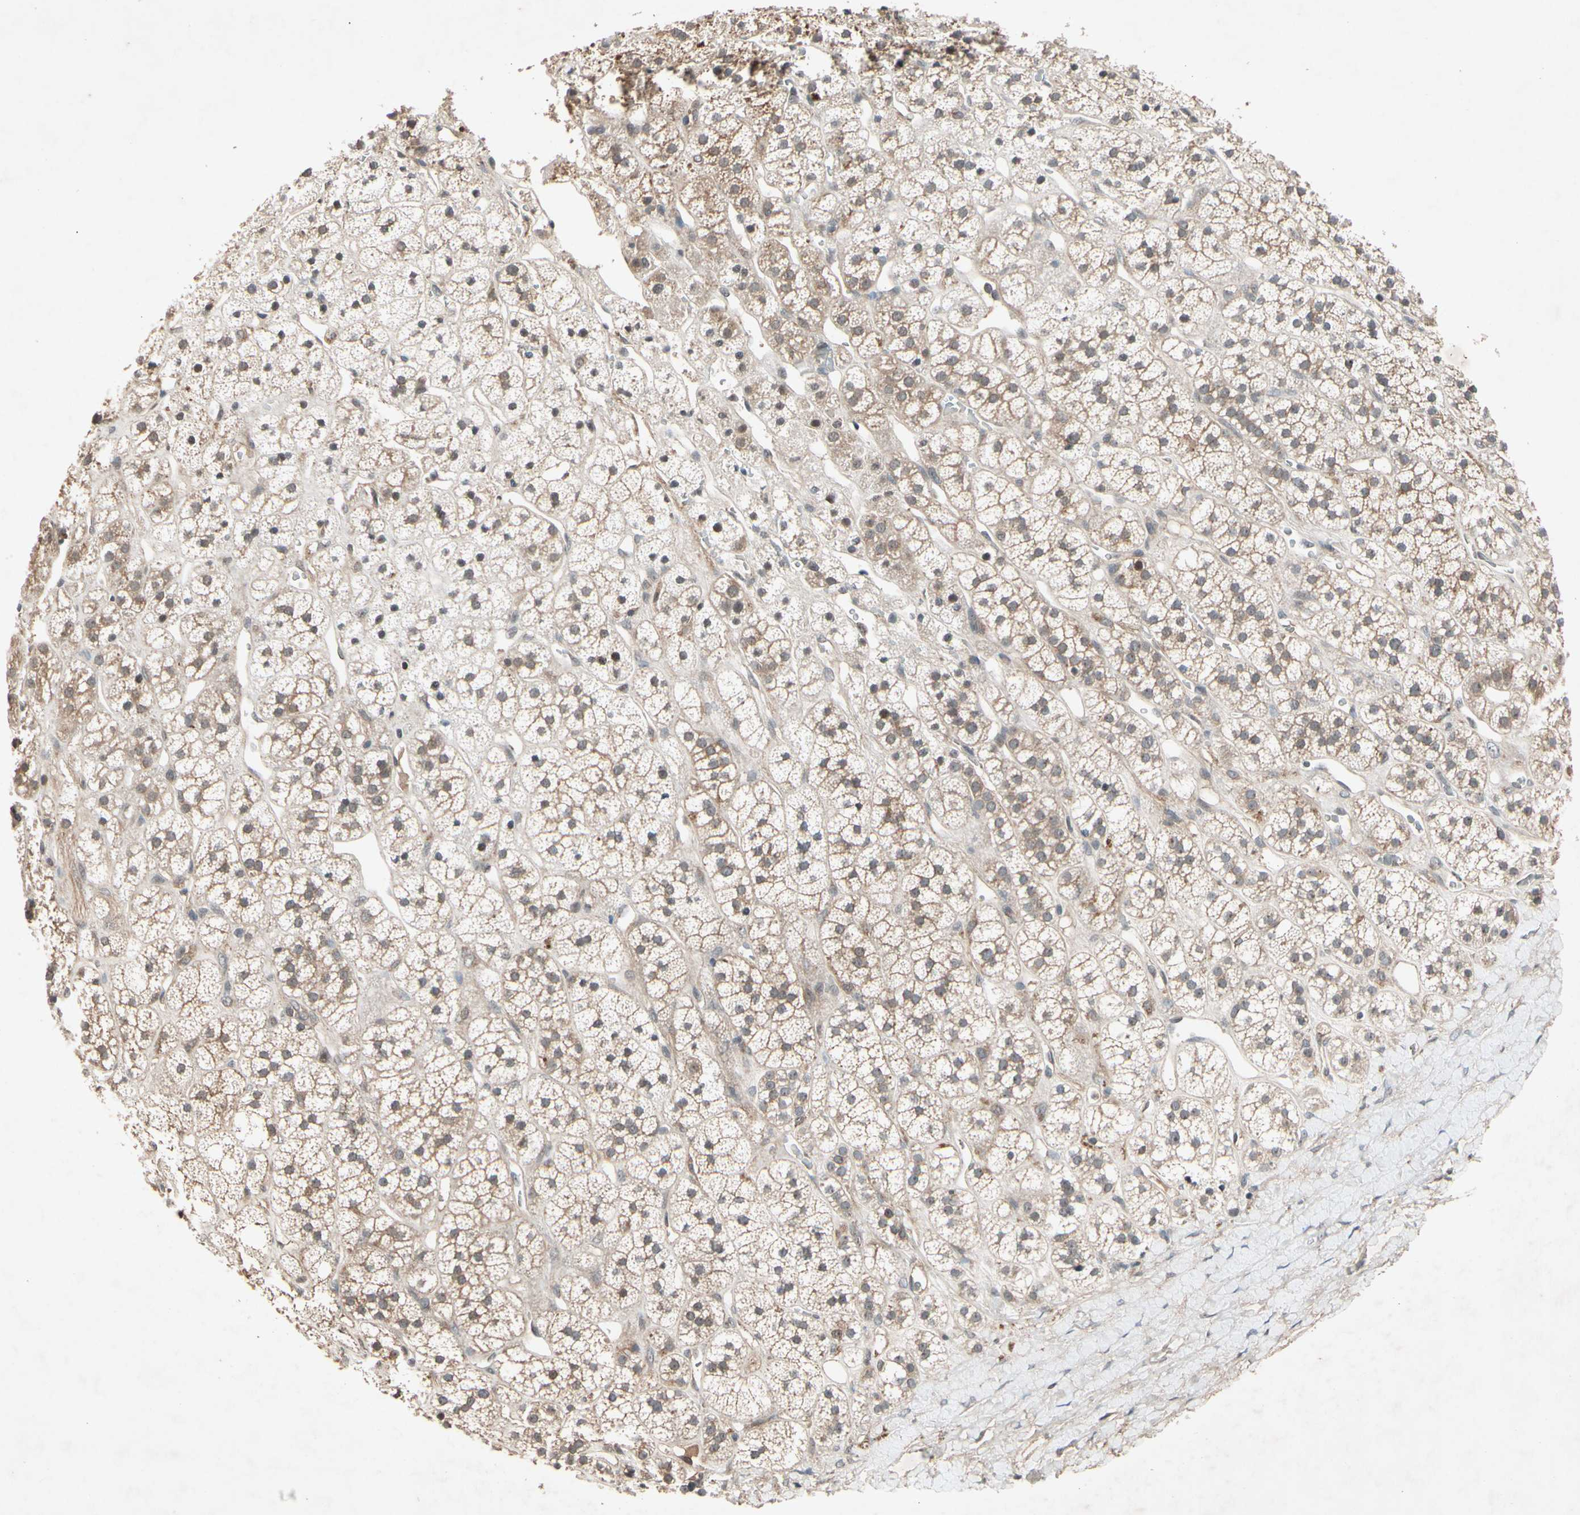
{"staining": {"intensity": "moderate", "quantity": ">75%", "location": "cytoplasmic/membranous"}, "tissue": "adrenal gland", "cell_type": "Glandular cells", "image_type": "normal", "snomed": [{"axis": "morphology", "description": "Normal tissue, NOS"}, {"axis": "topography", "description": "Adrenal gland"}], "caption": "Human adrenal gland stained for a protein (brown) reveals moderate cytoplasmic/membranous positive staining in about >75% of glandular cells.", "gene": "NSF", "patient": {"sex": "male", "age": 56}}